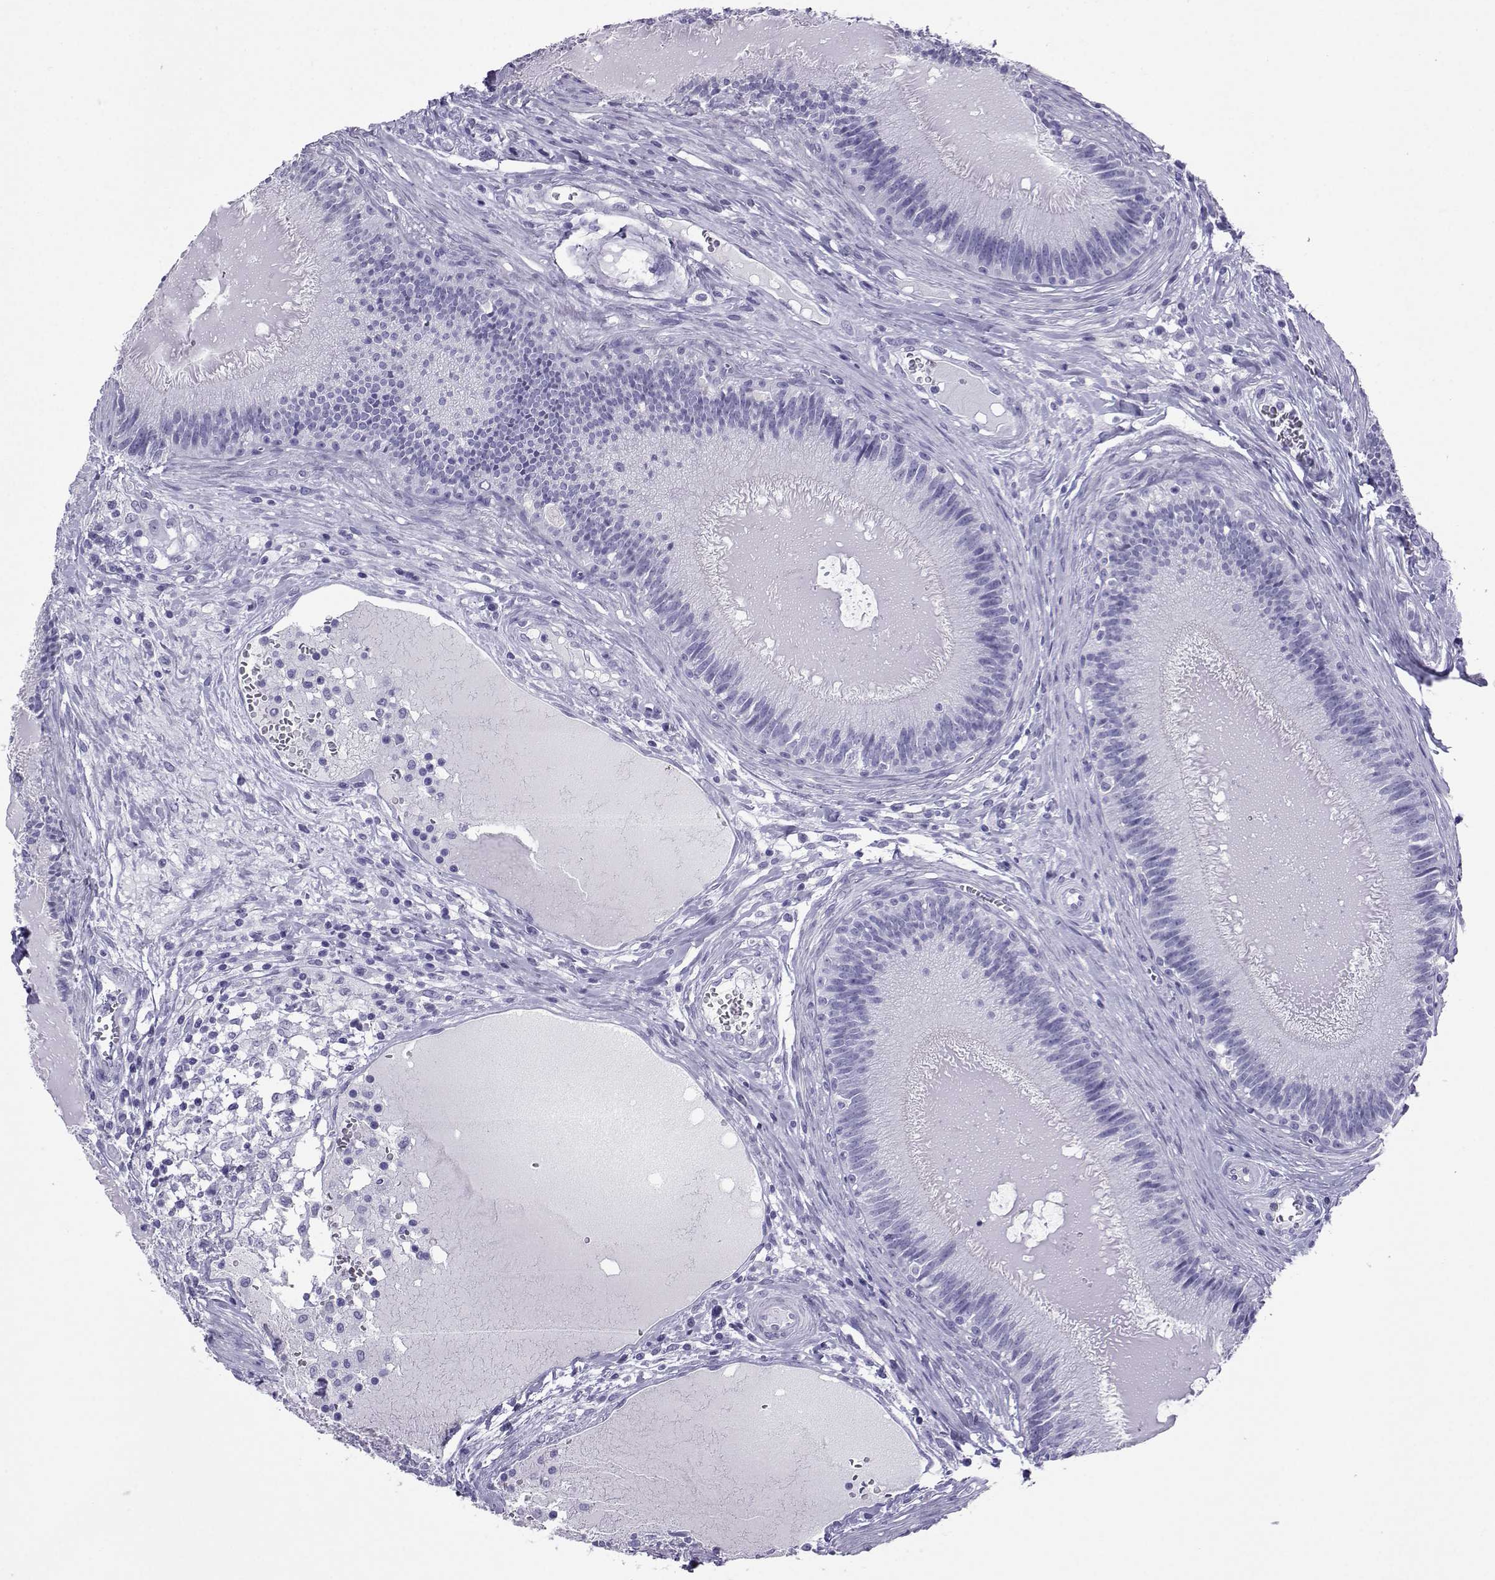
{"staining": {"intensity": "negative", "quantity": "none", "location": "none"}, "tissue": "epididymis", "cell_type": "Glandular cells", "image_type": "normal", "snomed": [{"axis": "morphology", "description": "Normal tissue, NOS"}, {"axis": "topography", "description": "Epididymis"}], "caption": "Immunohistochemistry (IHC) micrograph of benign epididymis stained for a protein (brown), which reveals no expression in glandular cells. (DAB (3,3'-diaminobenzidine) IHC with hematoxylin counter stain).", "gene": "LORICRIN", "patient": {"sex": "male", "age": 27}}